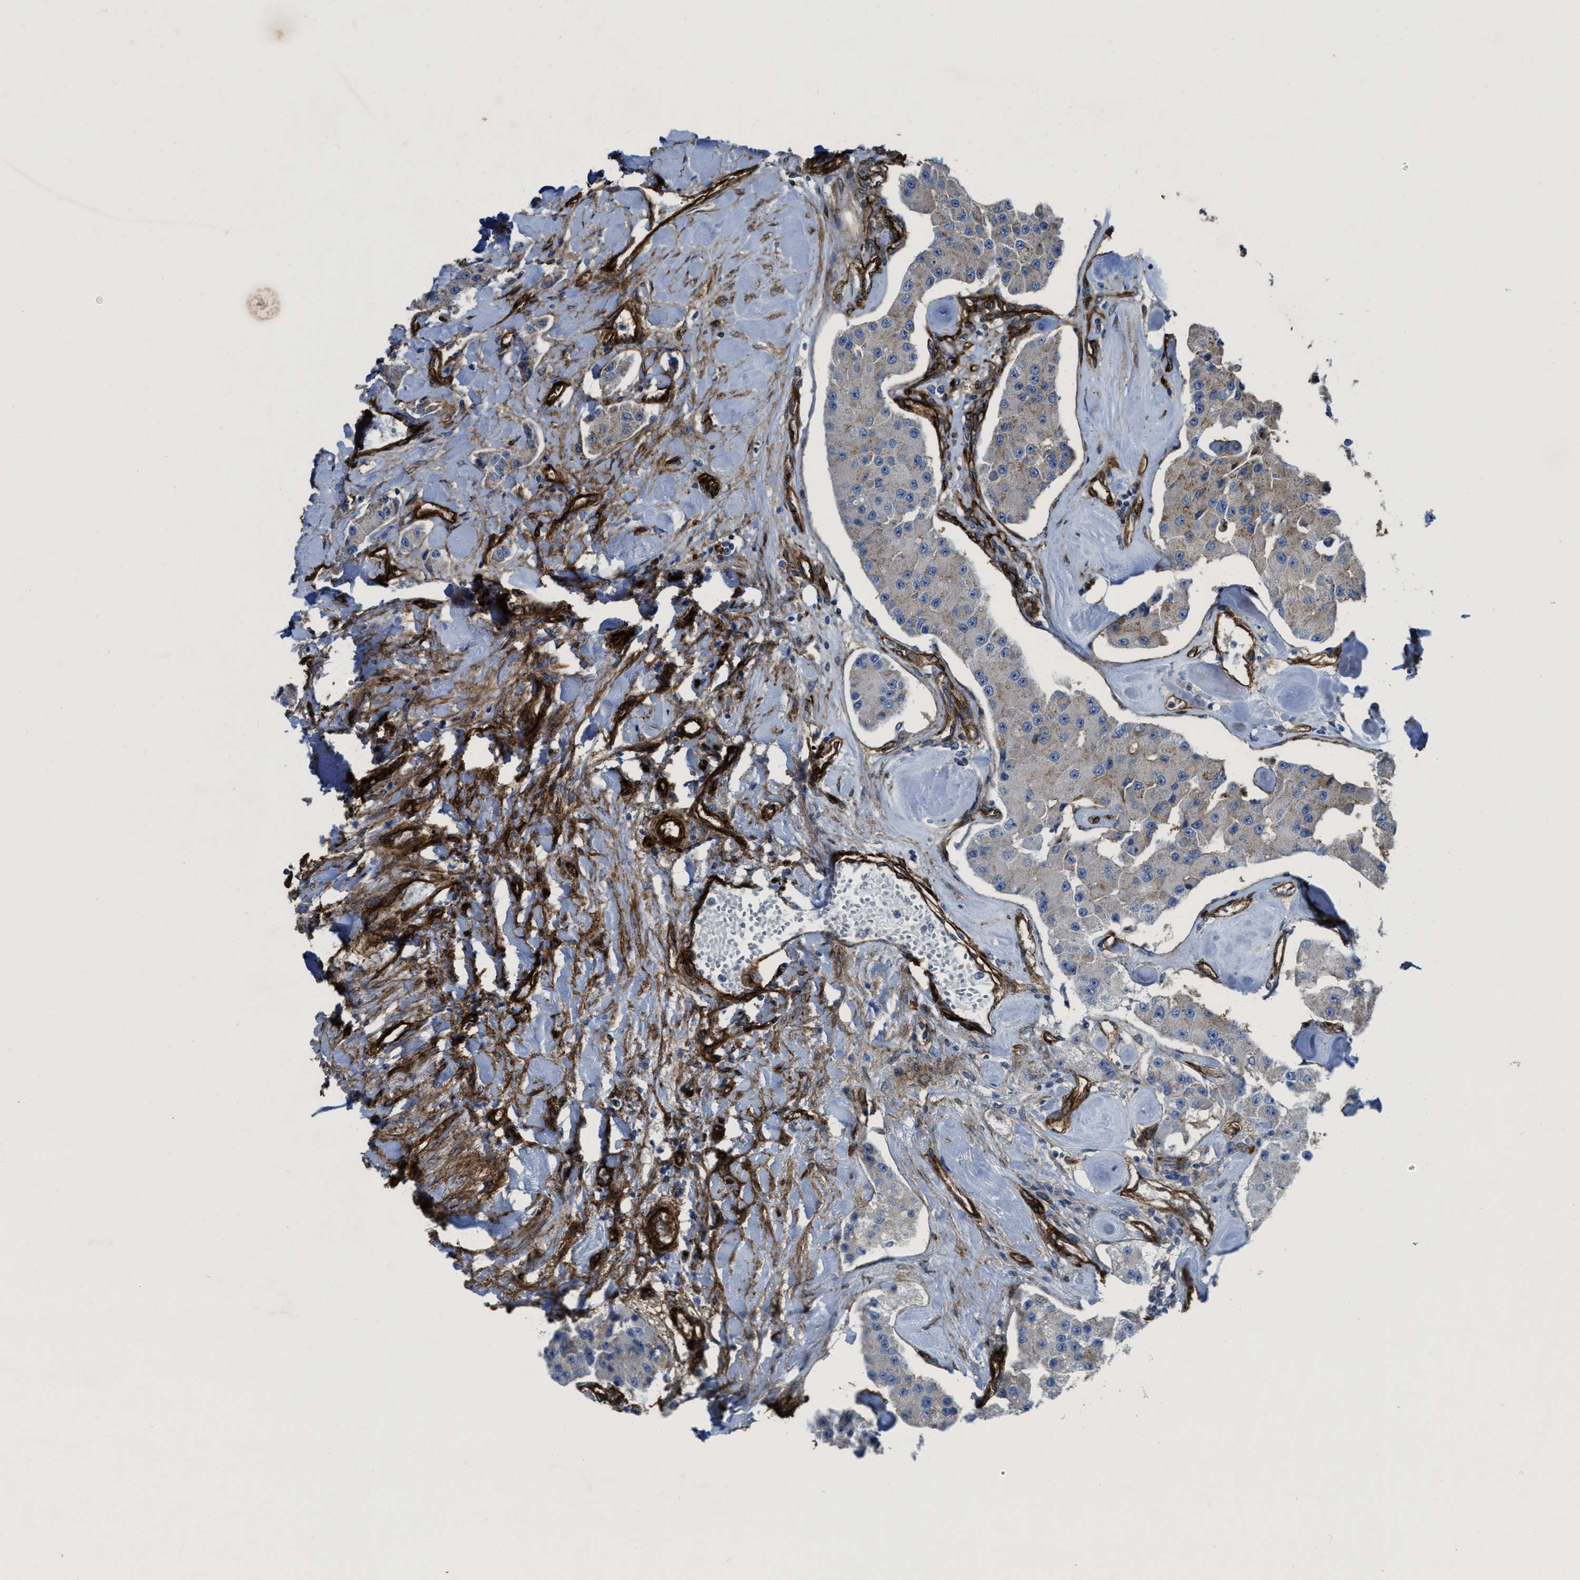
{"staining": {"intensity": "weak", "quantity": "<25%", "location": "cytoplasmic/membranous"}, "tissue": "carcinoid", "cell_type": "Tumor cells", "image_type": "cancer", "snomed": [{"axis": "morphology", "description": "Carcinoid, malignant, NOS"}, {"axis": "topography", "description": "Pancreas"}], "caption": "This is an IHC image of carcinoid. There is no expression in tumor cells.", "gene": "NAB1", "patient": {"sex": "male", "age": 41}}